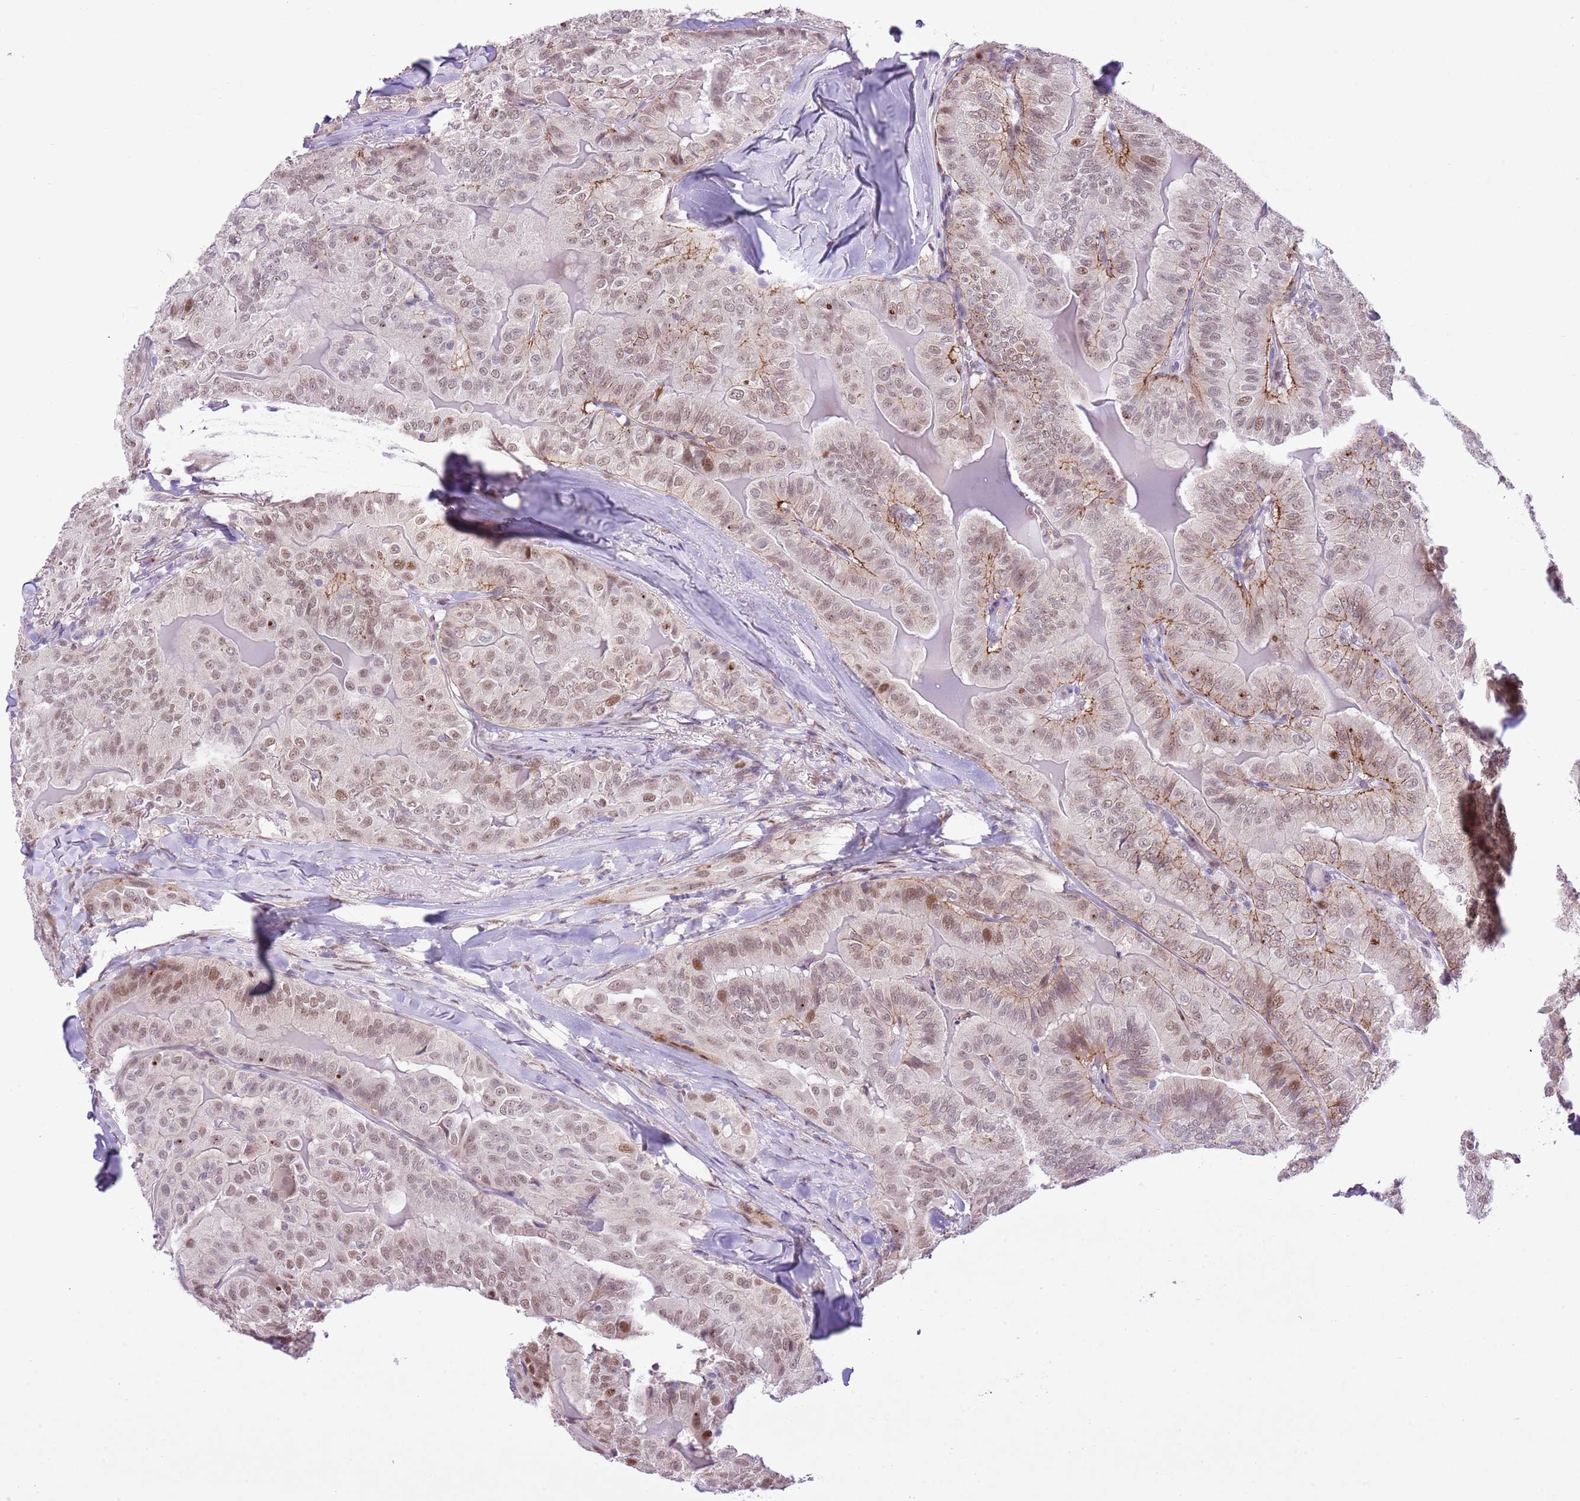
{"staining": {"intensity": "moderate", "quantity": "25%-75%", "location": "nuclear"}, "tissue": "thyroid cancer", "cell_type": "Tumor cells", "image_type": "cancer", "snomed": [{"axis": "morphology", "description": "Papillary adenocarcinoma, NOS"}, {"axis": "topography", "description": "Thyroid gland"}], "caption": "Thyroid cancer (papillary adenocarcinoma) stained with a protein marker shows moderate staining in tumor cells.", "gene": "NACC2", "patient": {"sex": "female", "age": 68}}